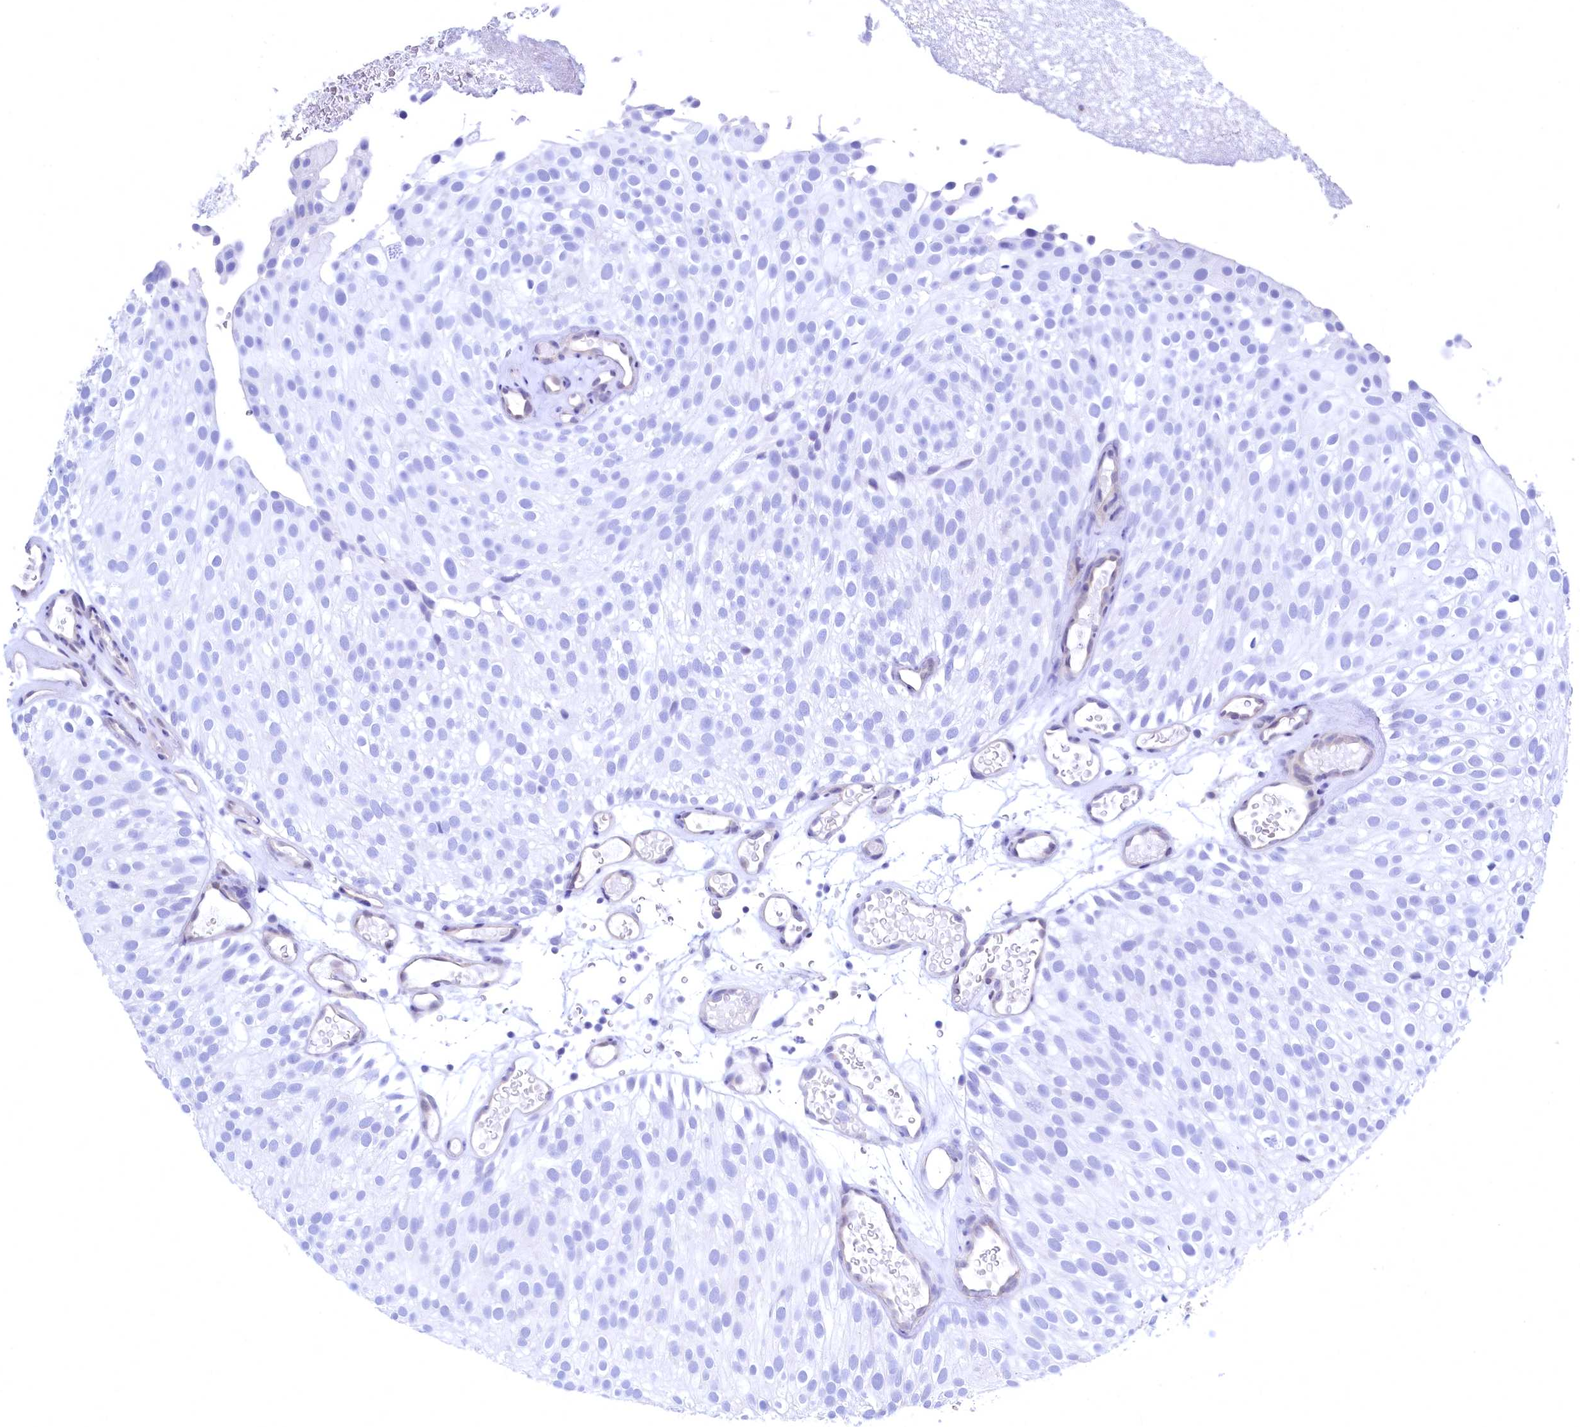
{"staining": {"intensity": "negative", "quantity": "none", "location": "none"}, "tissue": "urothelial cancer", "cell_type": "Tumor cells", "image_type": "cancer", "snomed": [{"axis": "morphology", "description": "Urothelial carcinoma, Low grade"}, {"axis": "topography", "description": "Urinary bladder"}], "caption": "A high-resolution photomicrograph shows immunohistochemistry (IHC) staining of low-grade urothelial carcinoma, which demonstrates no significant positivity in tumor cells. (Stains: DAB (3,3'-diaminobenzidine) IHC with hematoxylin counter stain, Microscopy: brightfield microscopy at high magnification).", "gene": "C11orf54", "patient": {"sex": "male", "age": 78}}